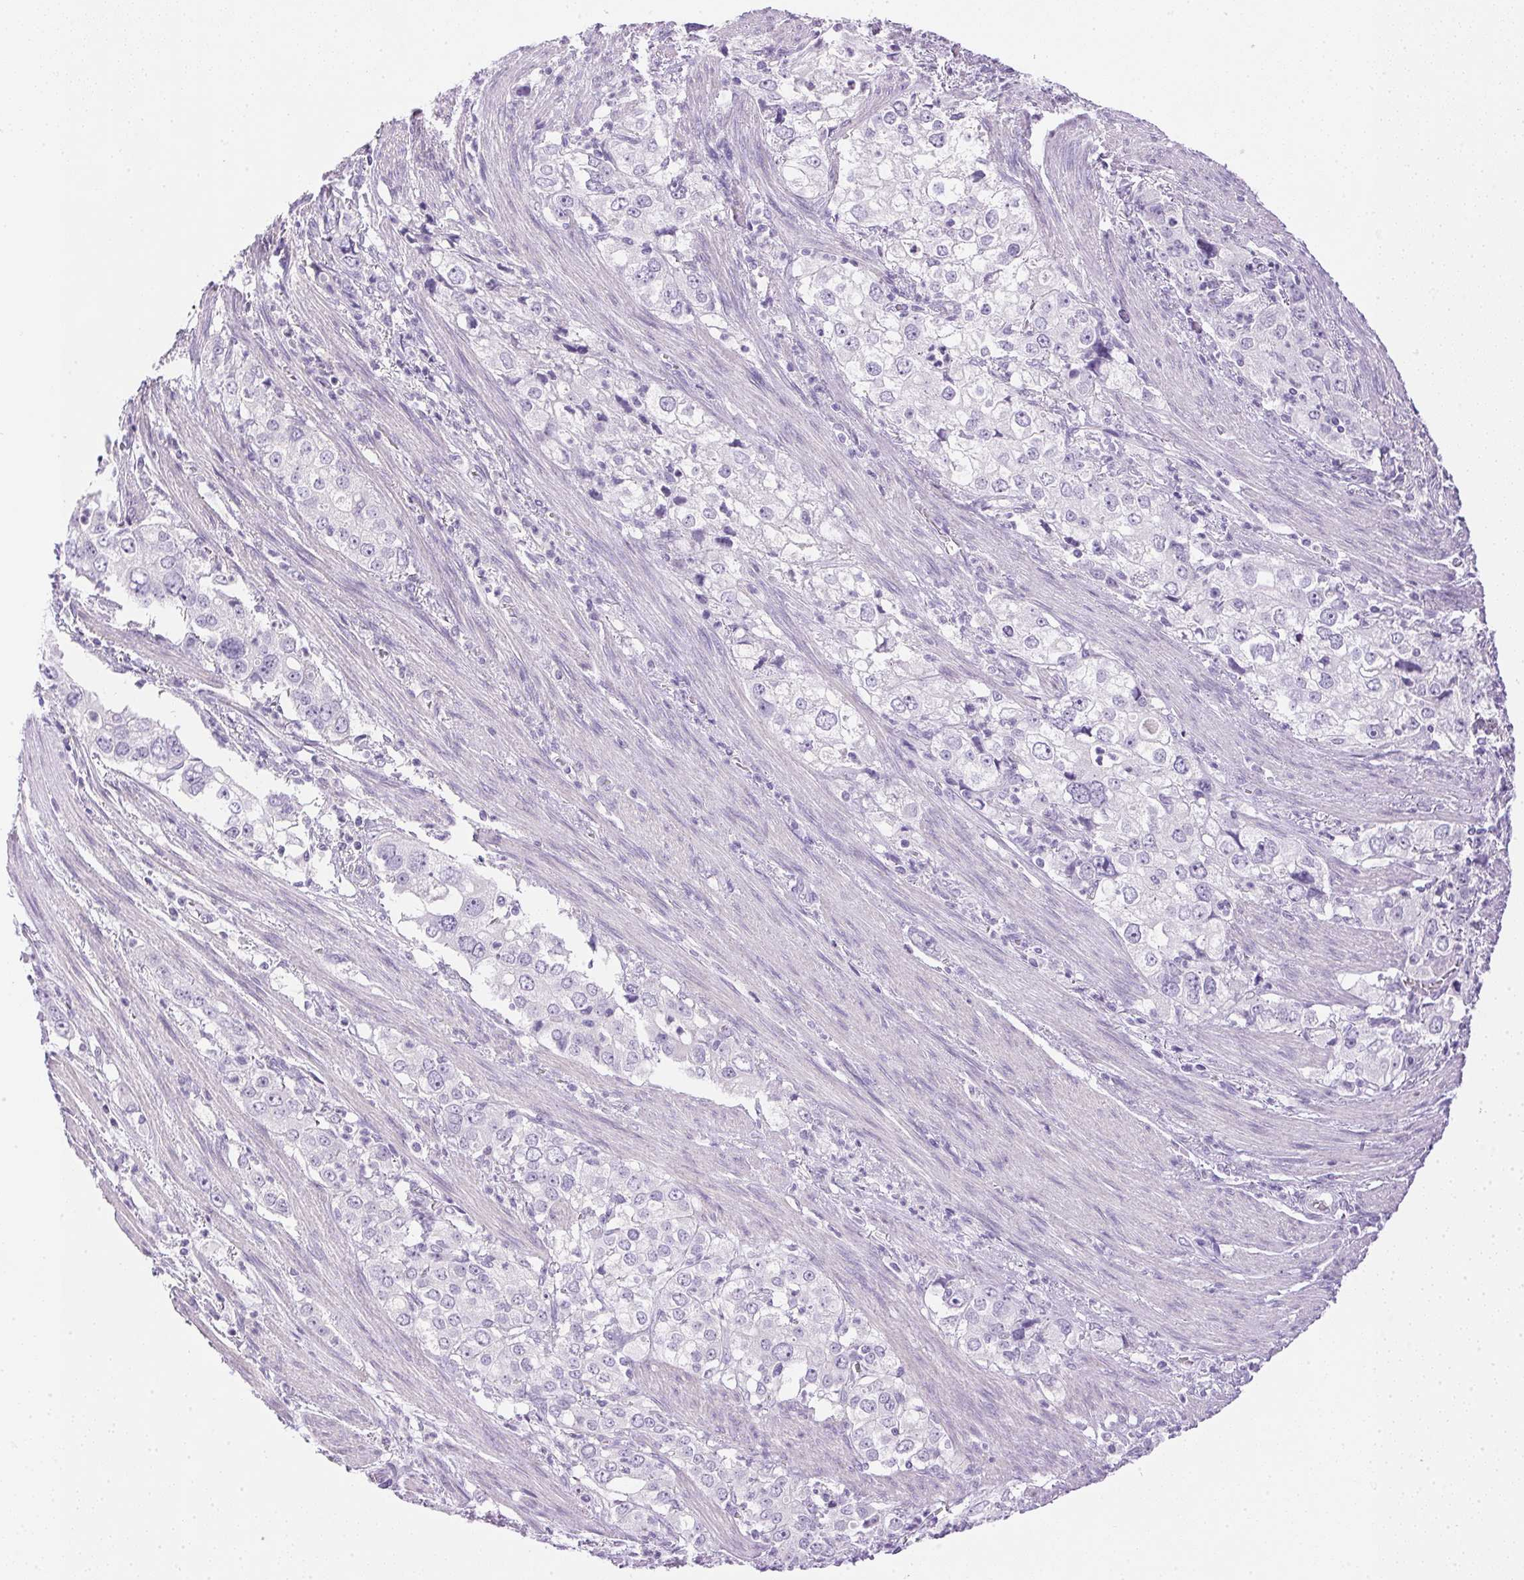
{"staining": {"intensity": "negative", "quantity": "none", "location": "none"}, "tissue": "stomach cancer", "cell_type": "Tumor cells", "image_type": "cancer", "snomed": [{"axis": "morphology", "description": "Adenocarcinoma, NOS"}, {"axis": "topography", "description": "Stomach, upper"}], "caption": "Adenocarcinoma (stomach) was stained to show a protein in brown. There is no significant positivity in tumor cells.", "gene": "CTRL", "patient": {"sex": "male", "age": 75}}